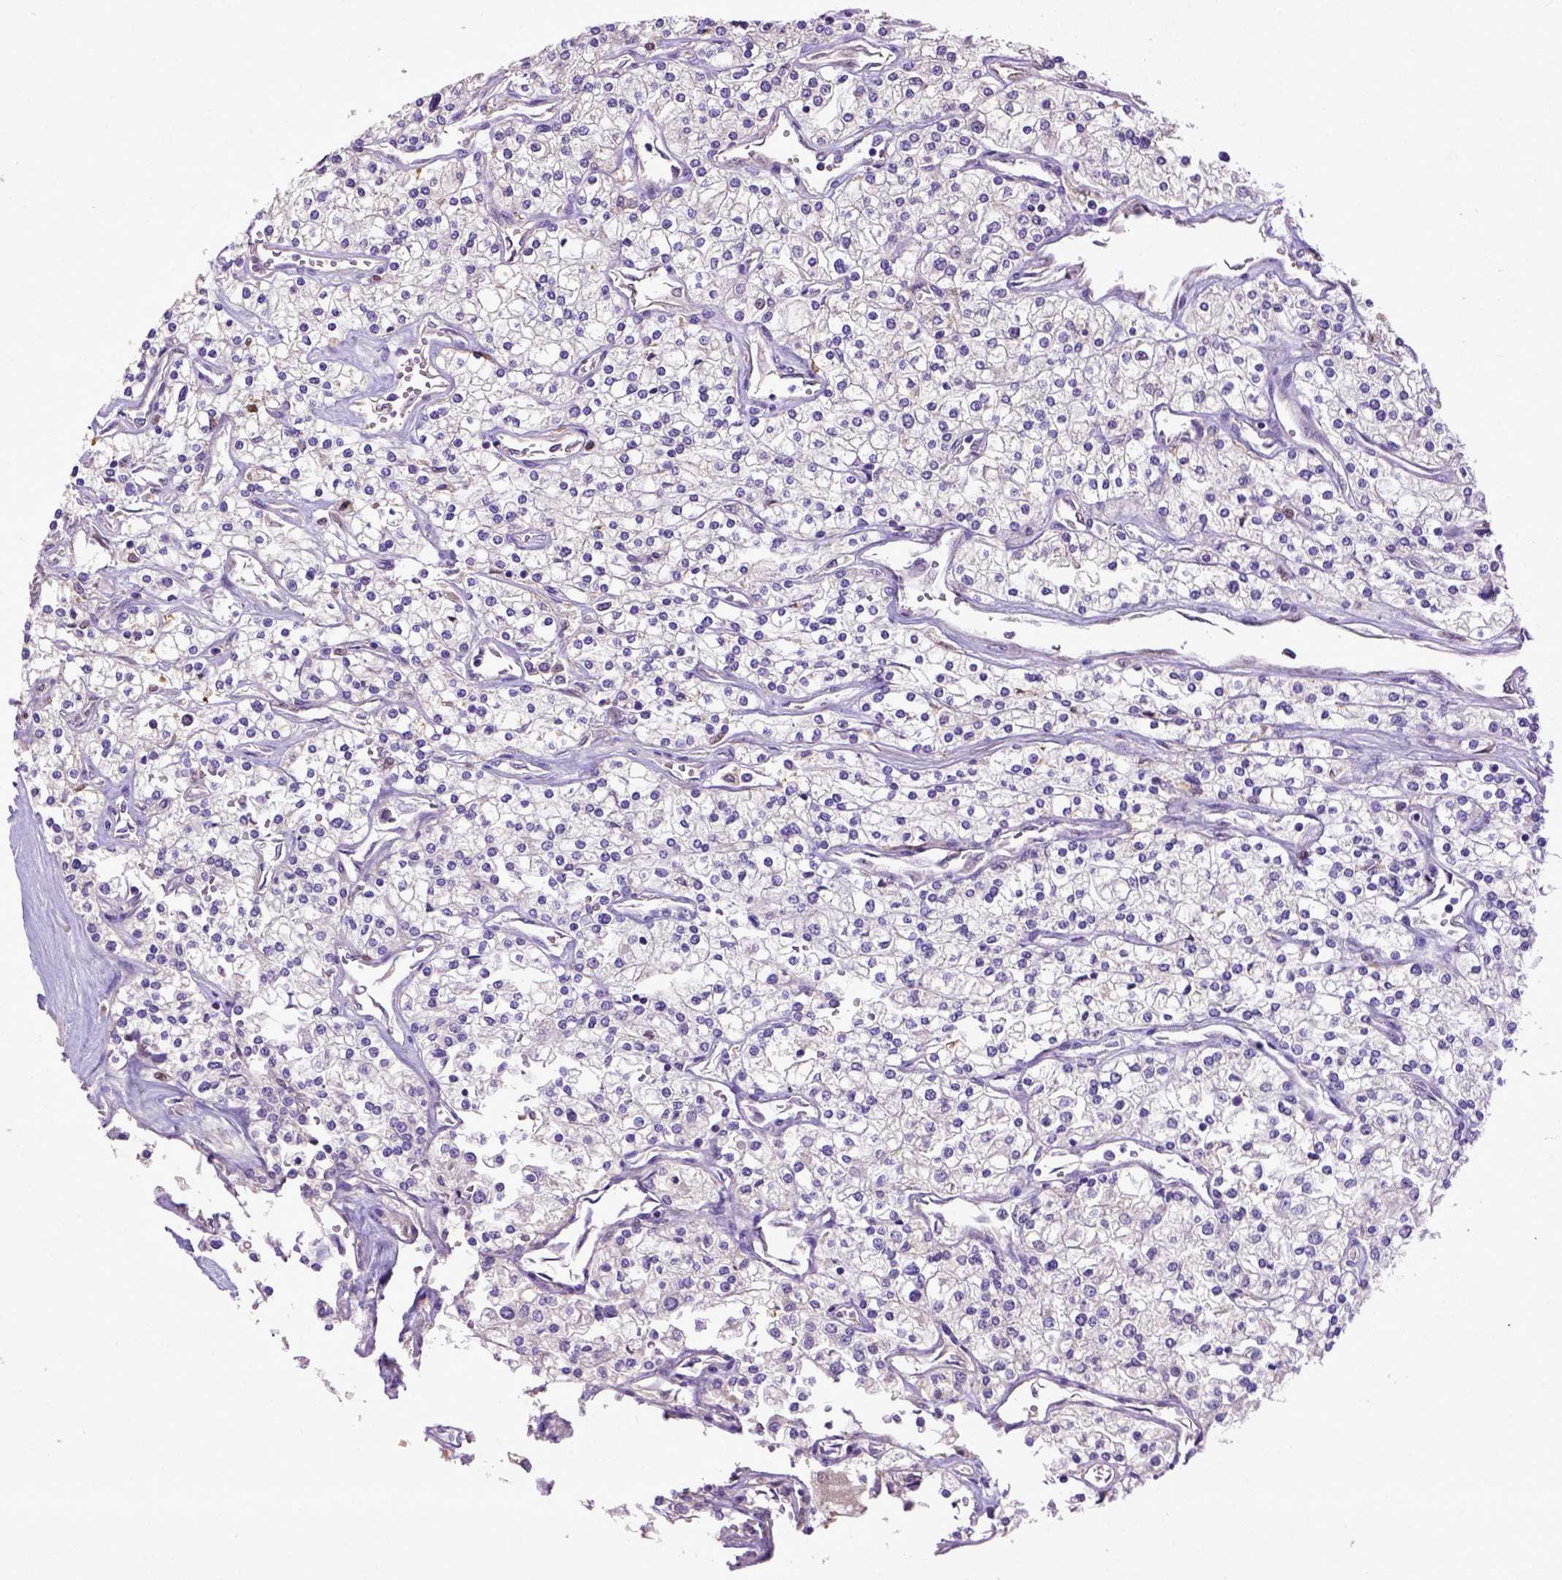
{"staining": {"intensity": "negative", "quantity": "none", "location": "none"}, "tissue": "renal cancer", "cell_type": "Tumor cells", "image_type": "cancer", "snomed": [{"axis": "morphology", "description": "Adenocarcinoma, NOS"}, {"axis": "topography", "description": "Kidney"}], "caption": "A photomicrograph of adenocarcinoma (renal) stained for a protein exhibits no brown staining in tumor cells.", "gene": "DEPDC1B", "patient": {"sex": "male", "age": 80}}